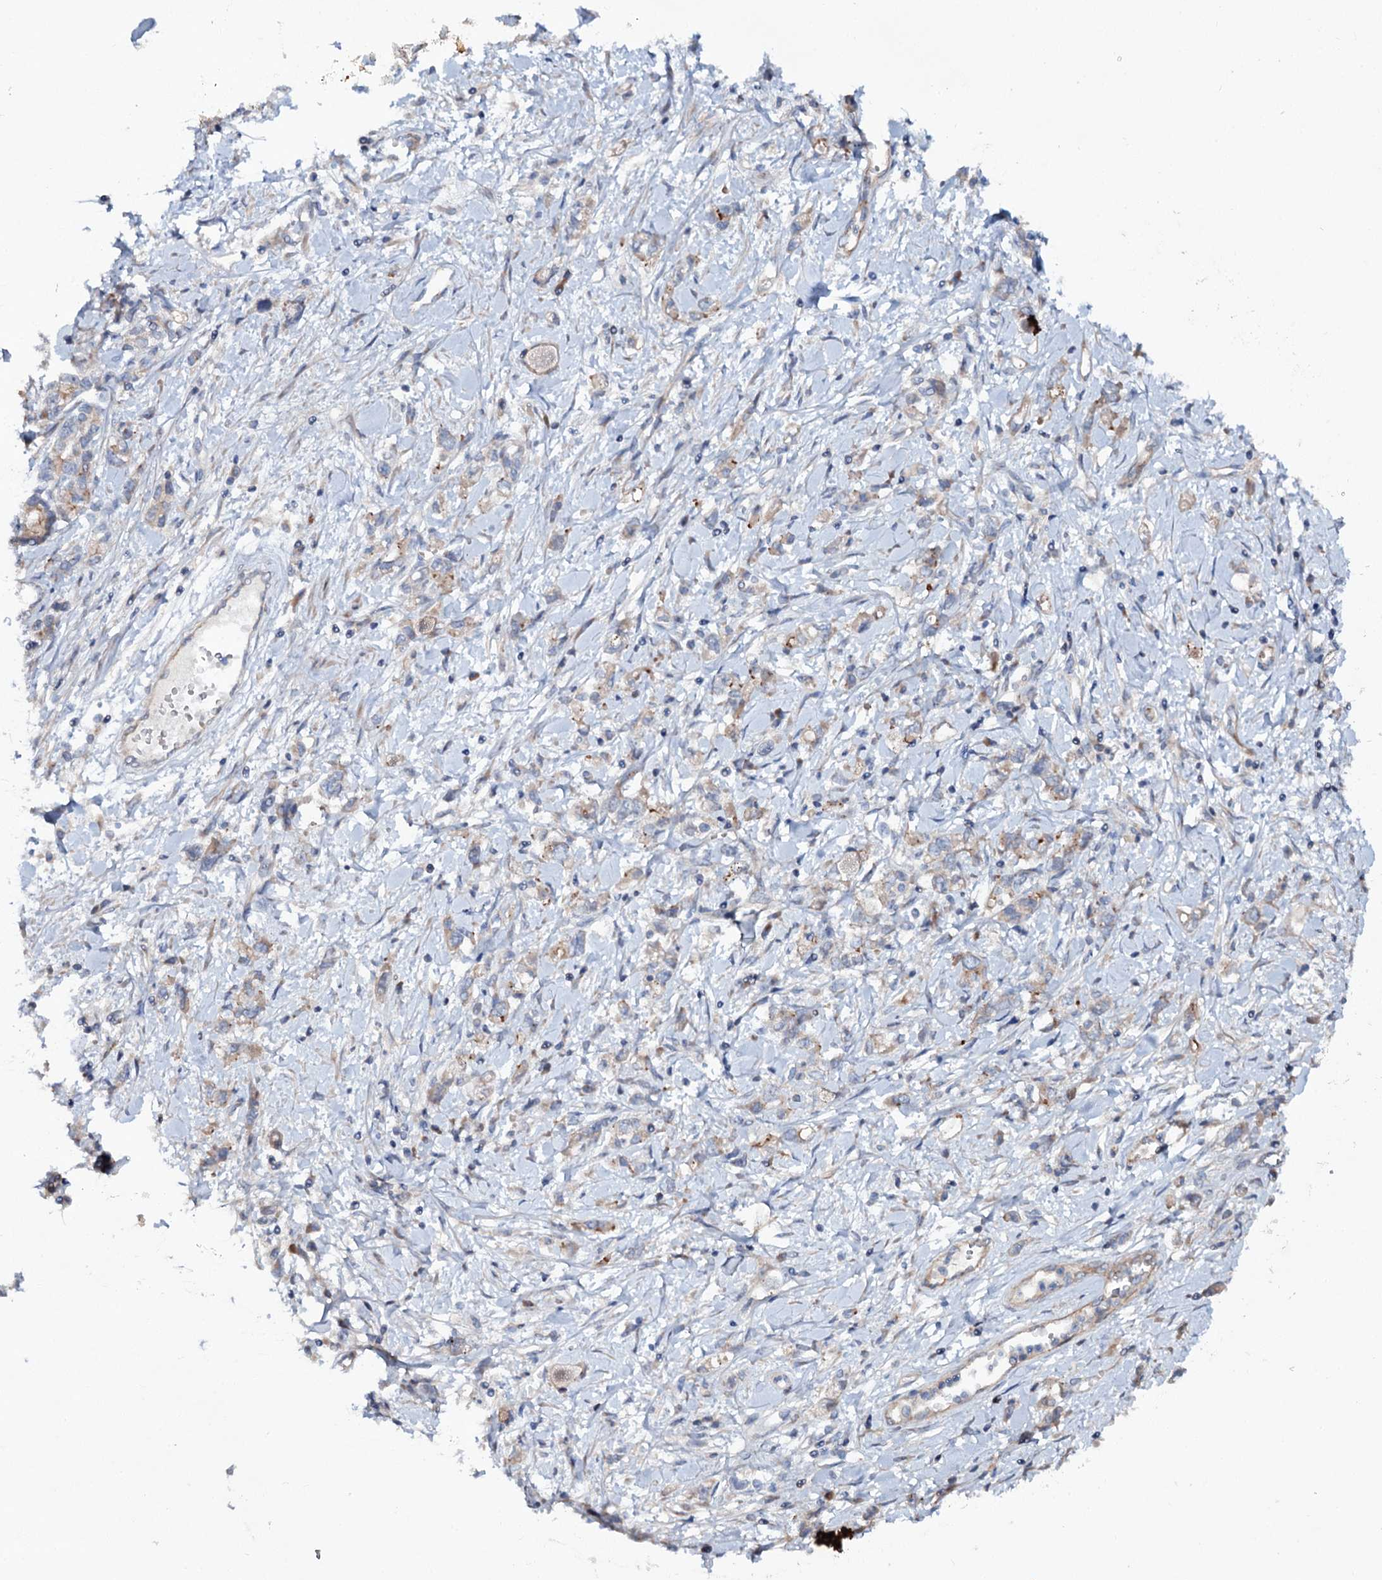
{"staining": {"intensity": "negative", "quantity": "none", "location": "none"}, "tissue": "stomach cancer", "cell_type": "Tumor cells", "image_type": "cancer", "snomed": [{"axis": "morphology", "description": "Adenocarcinoma, NOS"}, {"axis": "topography", "description": "Stomach"}], "caption": "High magnification brightfield microscopy of stomach cancer (adenocarcinoma) stained with DAB (brown) and counterstained with hematoxylin (blue): tumor cells show no significant positivity.", "gene": "ADGRG4", "patient": {"sex": "female", "age": 76}}